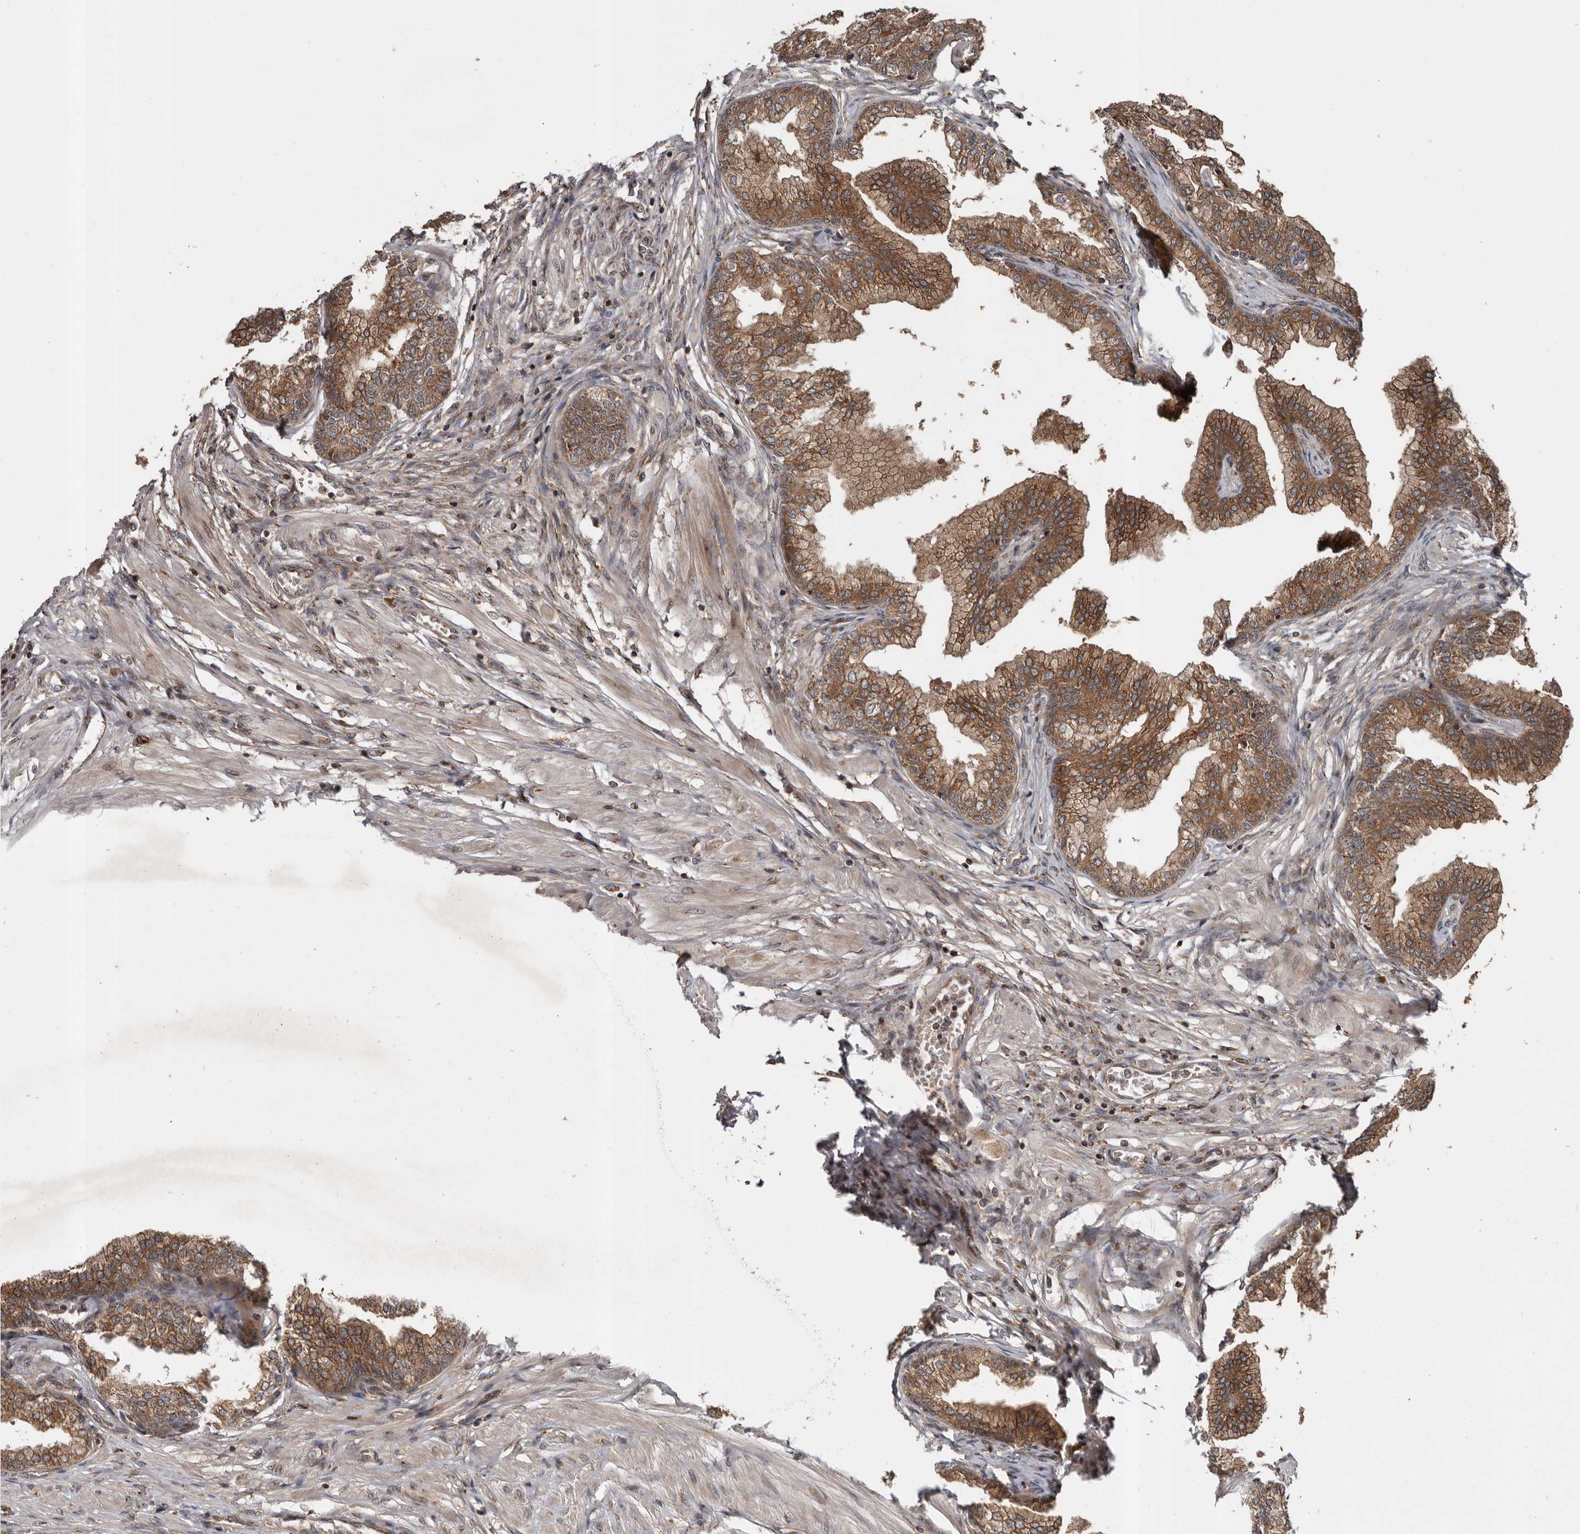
{"staining": {"intensity": "moderate", "quantity": ">75%", "location": "cytoplasmic/membranous"}, "tissue": "prostate", "cell_type": "Glandular cells", "image_type": "normal", "snomed": [{"axis": "morphology", "description": "Normal tissue, NOS"}, {"axis": "morphology", "description": "Urothelial carcinoma, Low grade"}, {"axis": "topography", "description": "Urinary bladder"}, {"axis": "topography", "description": "Prostate"}], "caption": "Prostate stained with DAB immunohistochemistry (IHC) shows medium levels of moderate cytoplasmic/membranous positivity in approximately >75% of glandular cells.", "gene": "CCDC190", "patient": {"sex": "male", "age": 60}}